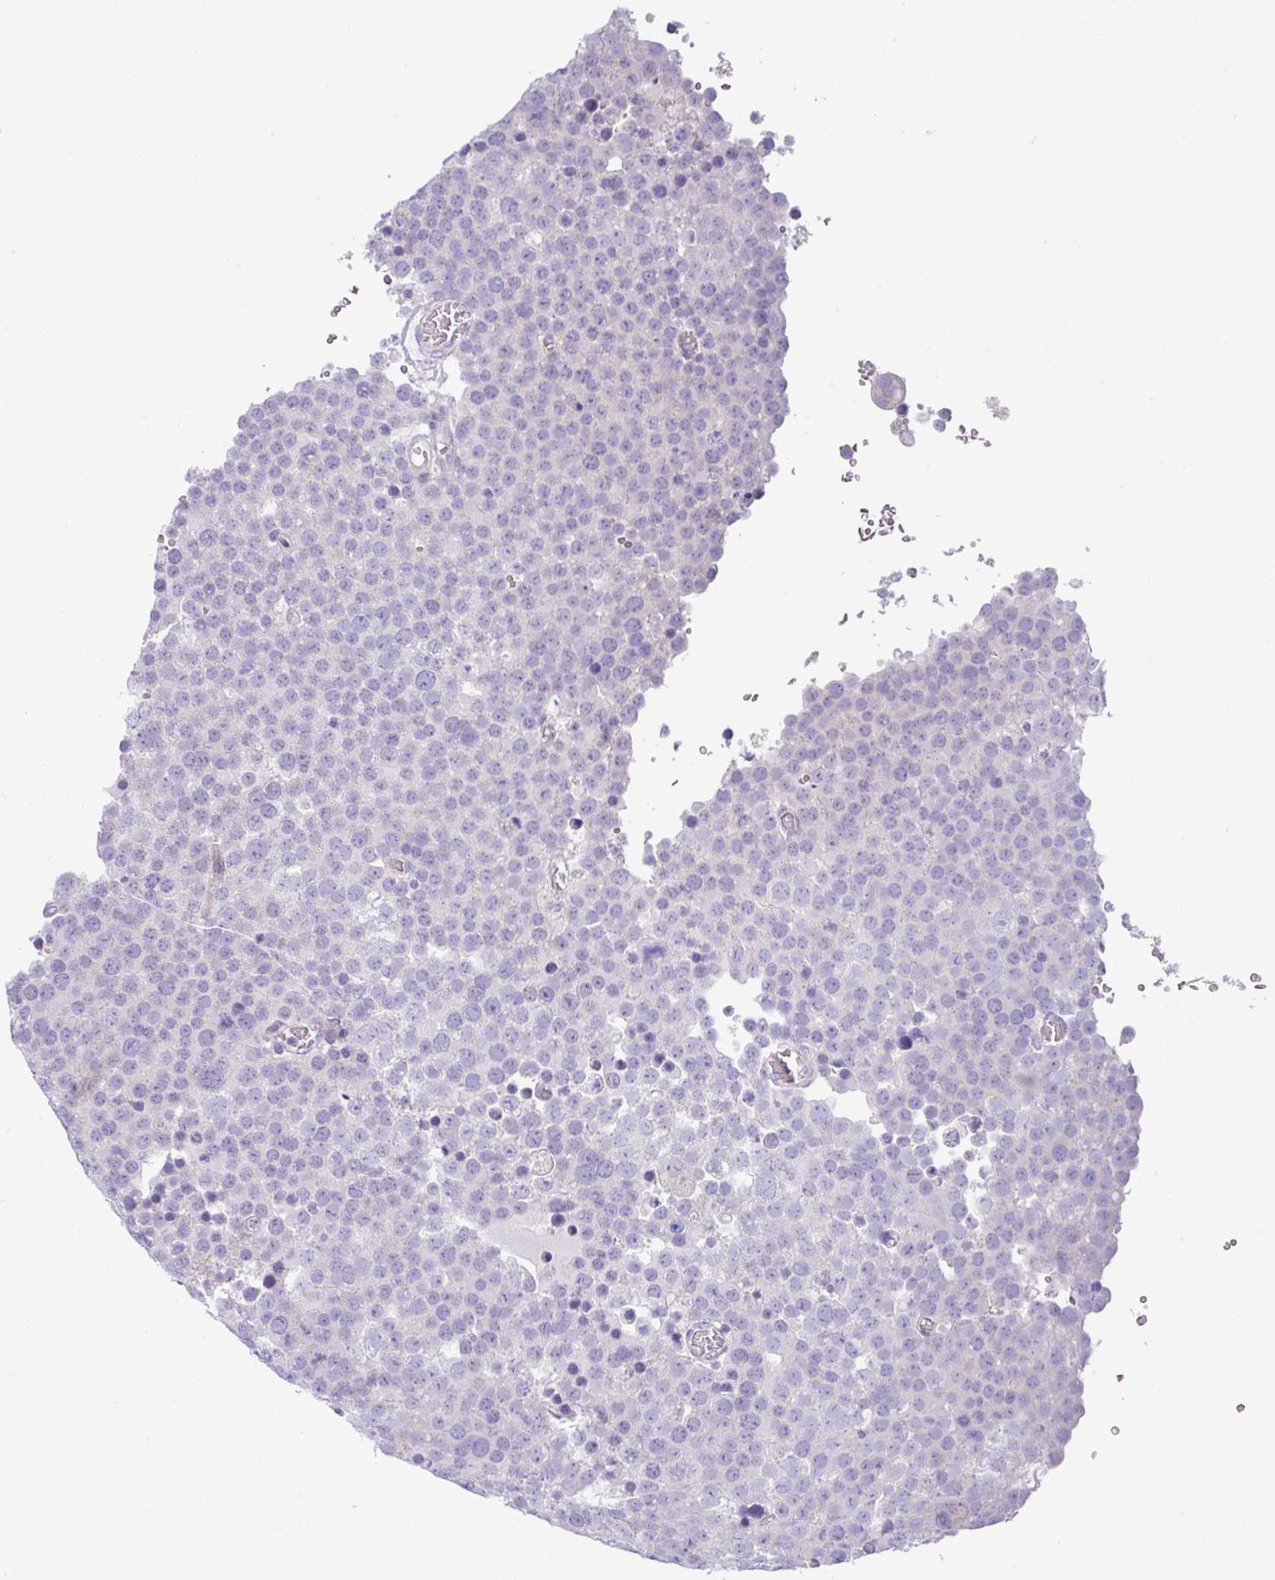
{"staining": {"intensity": "negative", "quantity": "none", "location": "none"}, "tissue": "testis cancer", "cell_type": "Tumor cells", "image_type": "cancer", "snomed": [{"axis": "morphology", "description": "Normal tissue, NOS"}, {"axis": "morphology", "description": "Seminoma, NOS"}, {"axis": "topography", "description": "Testis"}], "caption": "Immunohistochemistry (IHC) of human testis cancer (seminoma) demonstrates no staining in tumor cells. (Stains: DAB (3,3'-diaminobenzidine) immunohistochemistry with hematoxylin counter stain, Microscopy: brightfield microscopy at high magnification).", "gene": "ACAP3", "patient": {"sex": "male", "age": 71}}